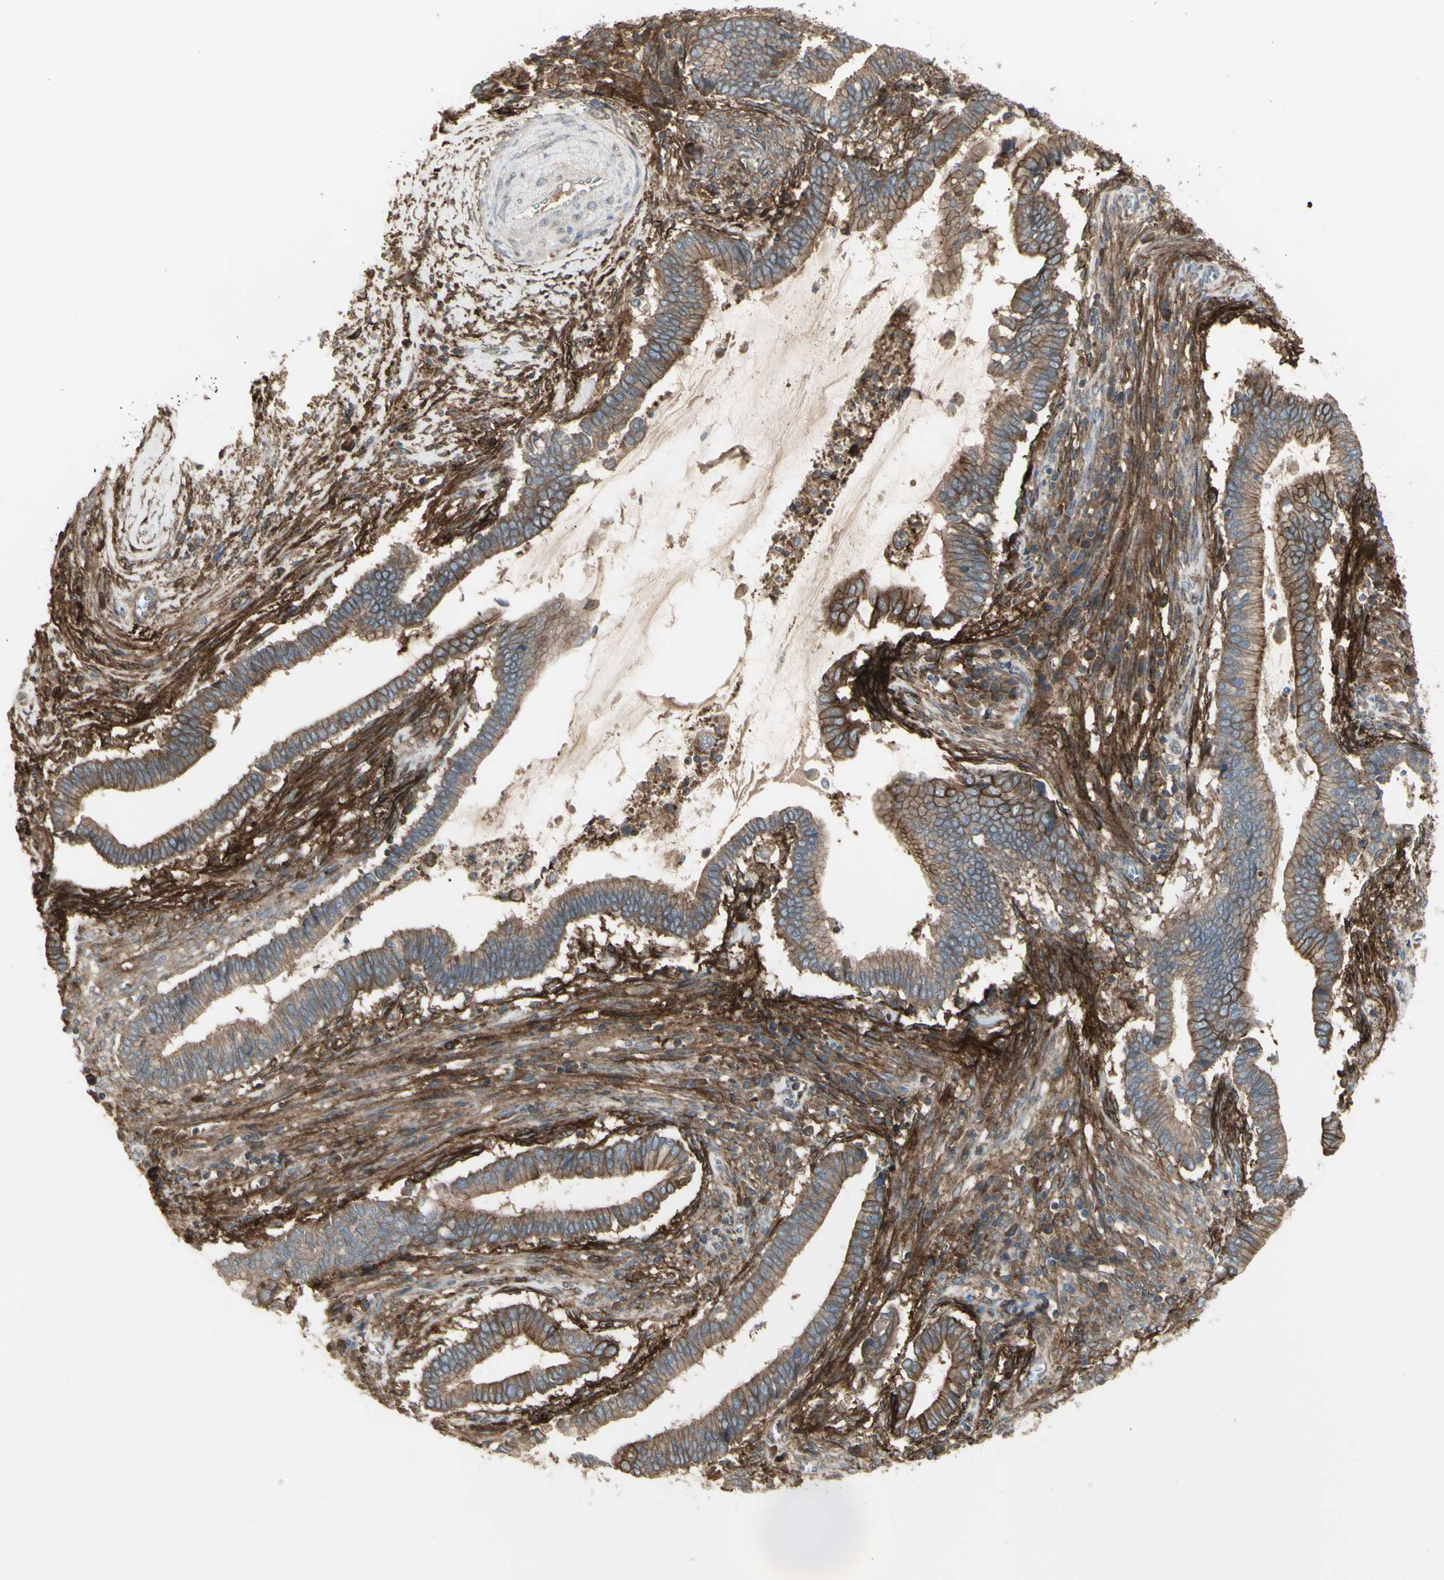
{"staining": {"intensity": "moderate", "quantity": "25%-75%", "location": "cytoplasmic/membranous"}, "tissue": "cervical cancer", "cell_type": "Tumor cells", "image_type": "cancer", "snomed": [{"axis": "morphology", "description": "Adenocarcinoma, NOS"}, {"axis": "topography", "description": "Cervix"}], "caption": "Immunohistochemistry (IHC) (DAB (3,3'-diaminobenzidine)) staining of human cervical cancer displays moderate cytoplasmic/membranous protein staining in approximately 25%-75% of tumor cells. Immunohistochemistry (IHC) stains the protein of interest in brown and the nuclei are stained blue.", "gene": "CD276", "patient": {"sex": "female", "age": 44}}